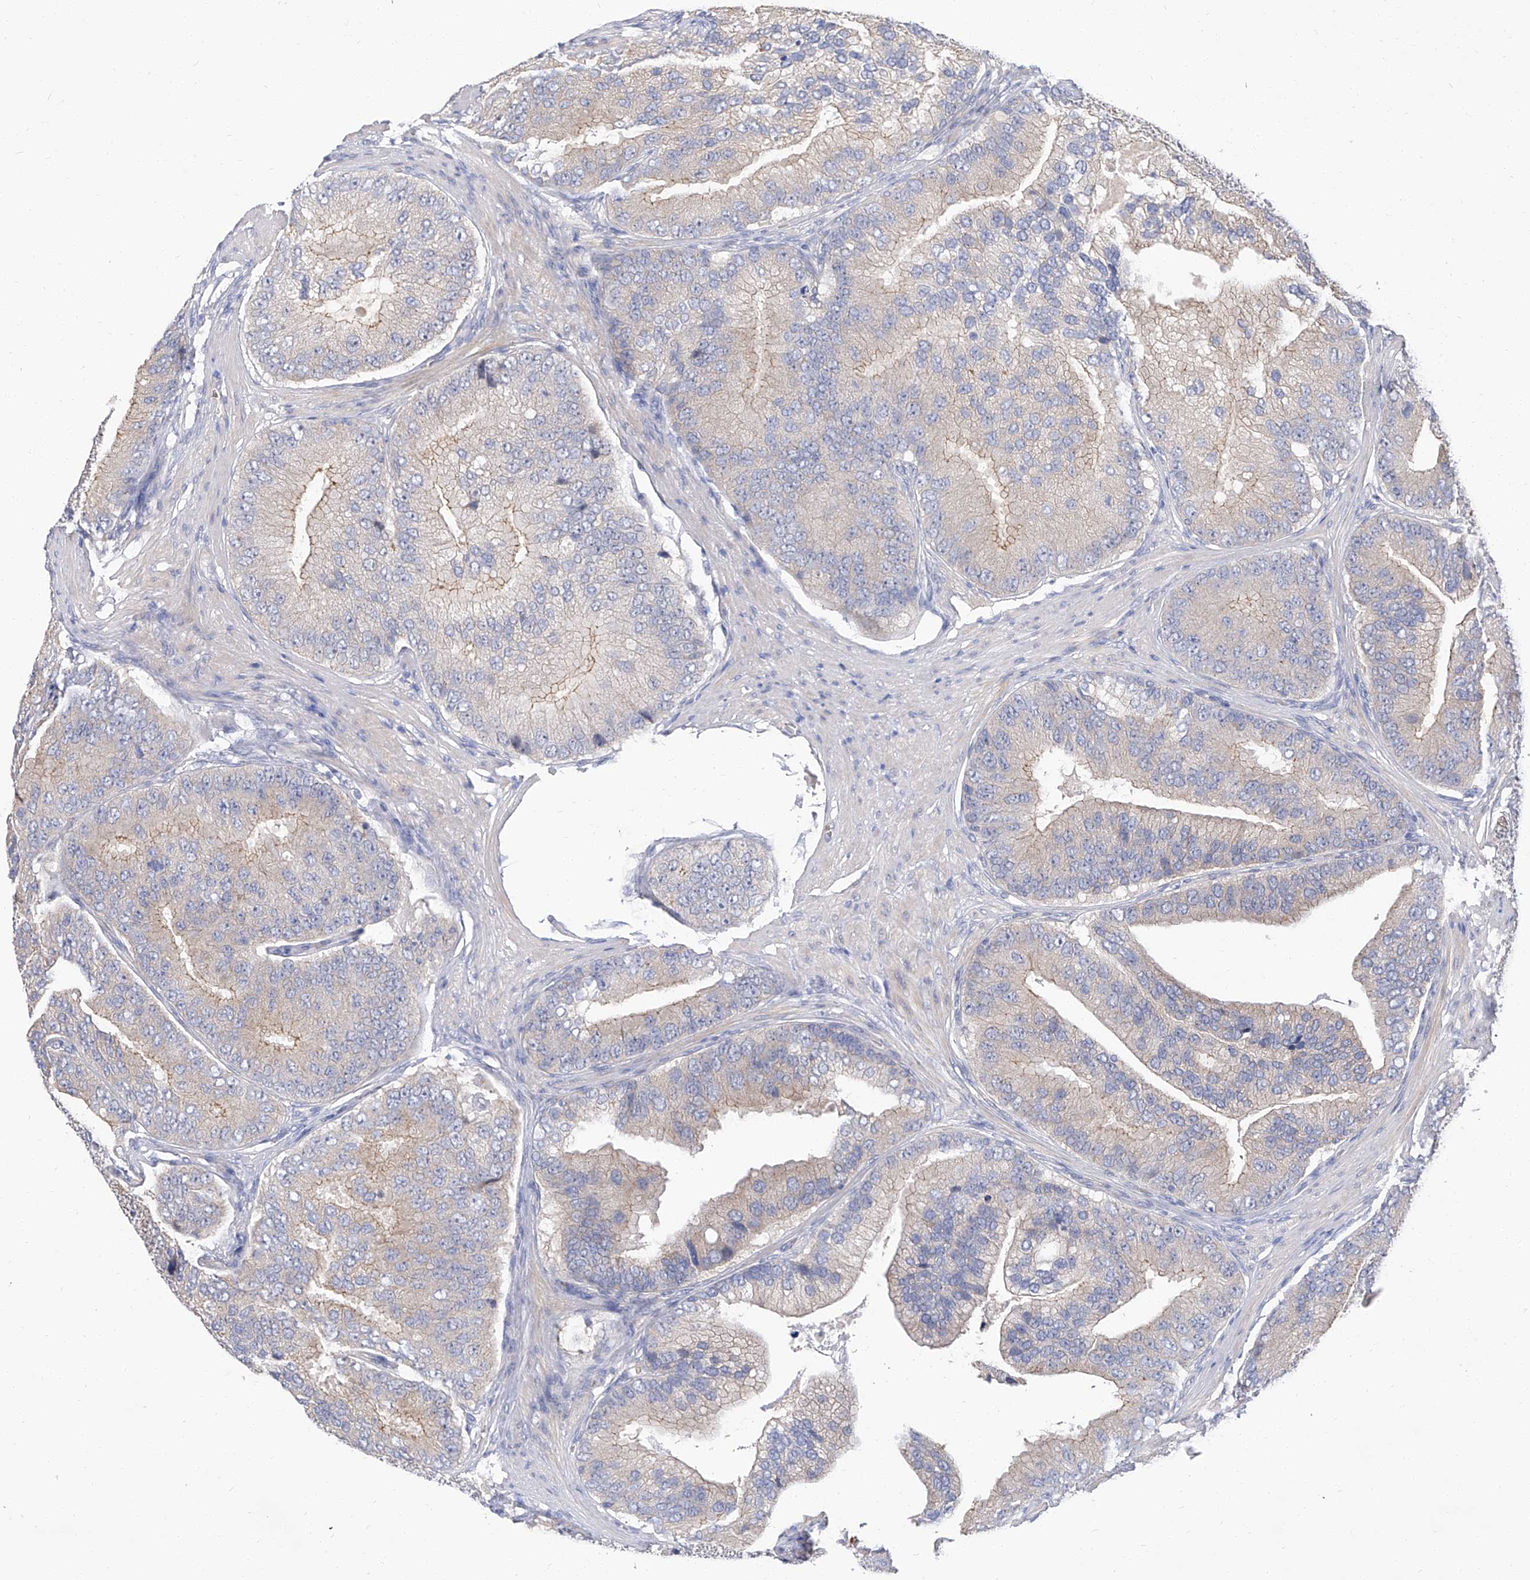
{"staining": {"intensity": "weak", "quantity": "25%-75%", "location": "cytoplasmic/membranous"}, "tissue": "prostate cancer", "cell_type": "Tumor cells", "image_type": "cancer", "snomed": [{"axis": "morphology", "description": "Adenocarcinoma, High grade"}, {"axis": "topography", "description": "Prostate"}], "caption": "This micrograph reveals adenocarcinoma (high-grade) (prostate) stained with IHC to label a protein in brown. The cytoplasmic/membranous of tumor cells show weak positivity for the protein. Nuclei are counter-stained blue.", "gene": "PARD3", "patient": {"sex": "male", "age": 70}}